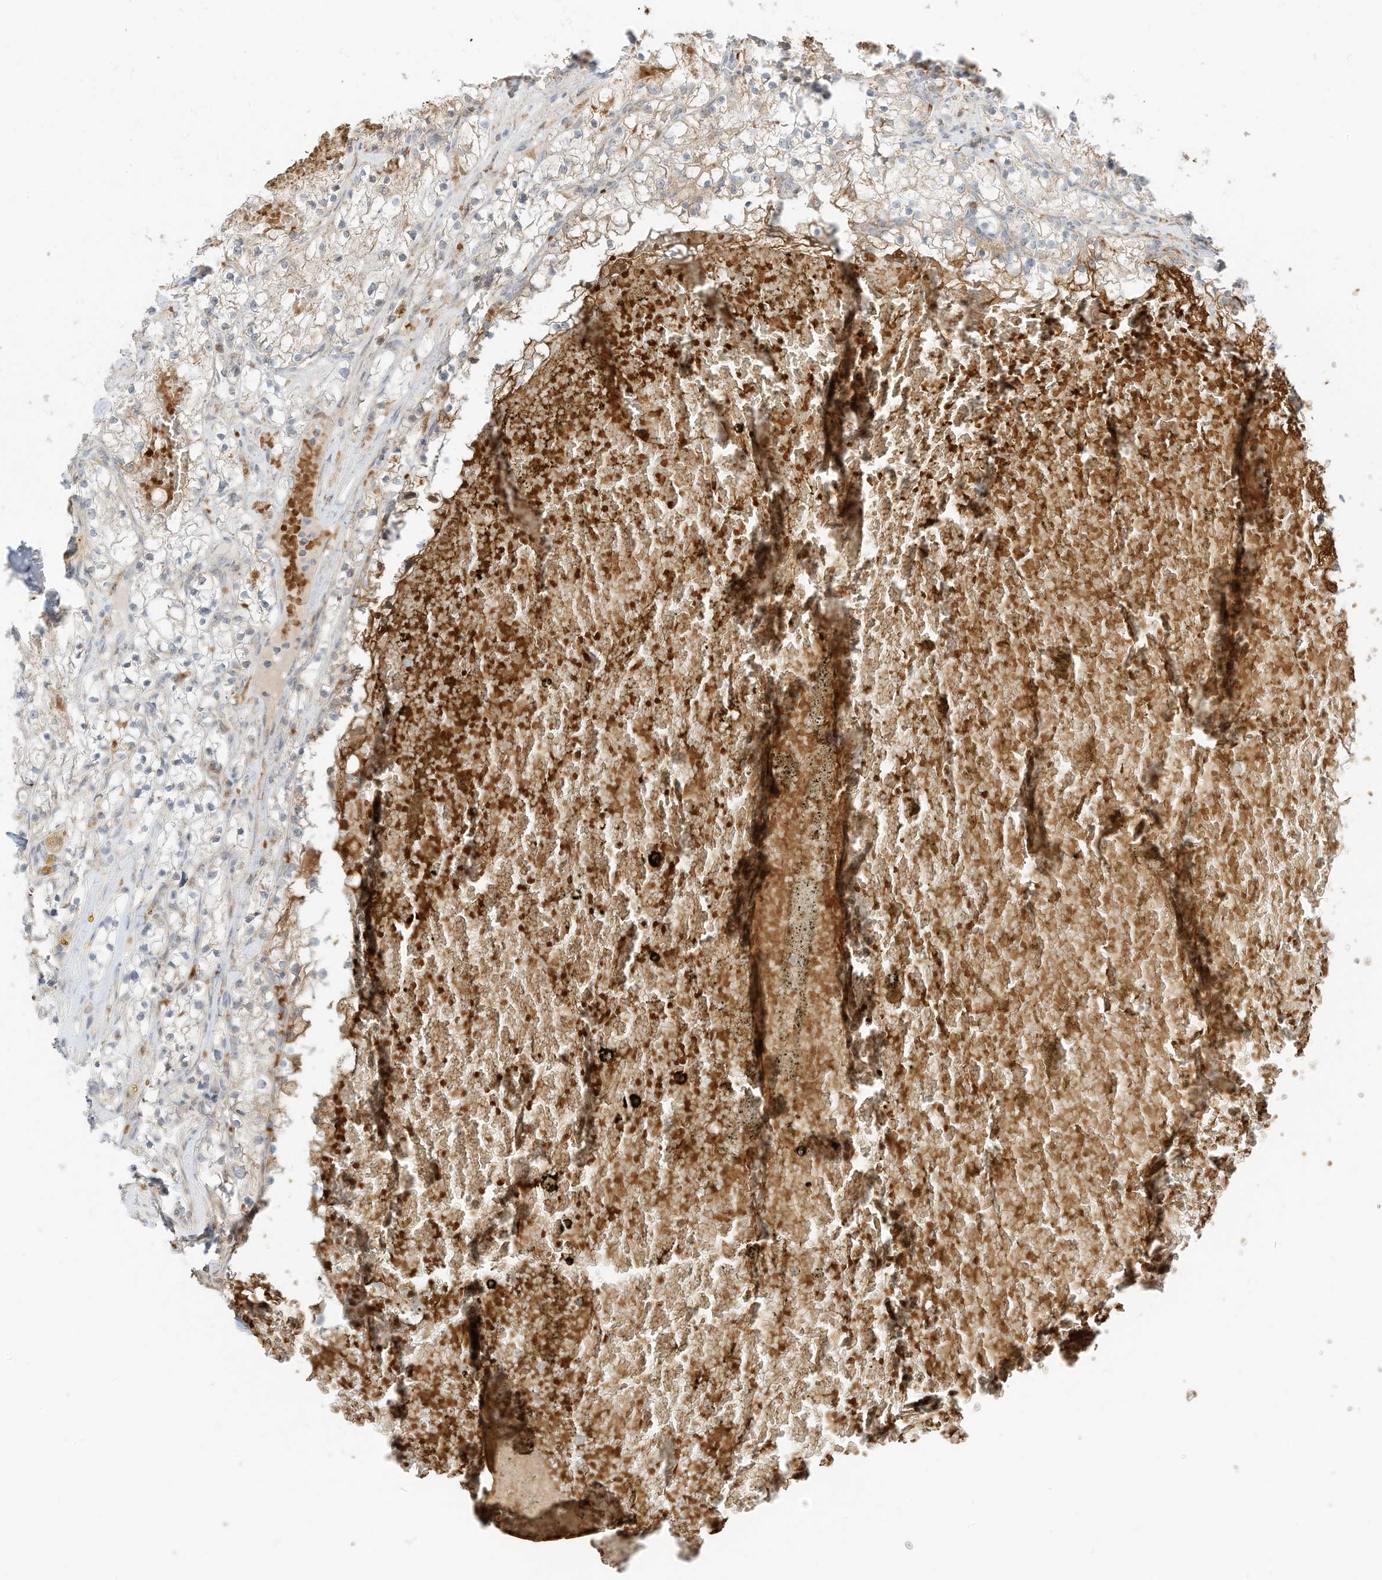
{"staining": {"intensity": "weak", "quantity": "<25%", "location": "cytoplasmic/membranous"}, "tissue": "renal cancer", "cell_type": "Tumor cells", "image_type": "cancer", "snomed": [{"axis": "morphology", "description": "Normal tissue, NOS"}, {"axis": "morphology", "description": "Adenocarcinoma, NOS"}, {"axis": "topography", "description": "Kidney"}], "caption": "Human renal adenocarcinoma stained for a protein using IHC reveals no staining in tumor cells.", "gene": "MTUS2", "patient": {"sex": "male", "age": 68}}